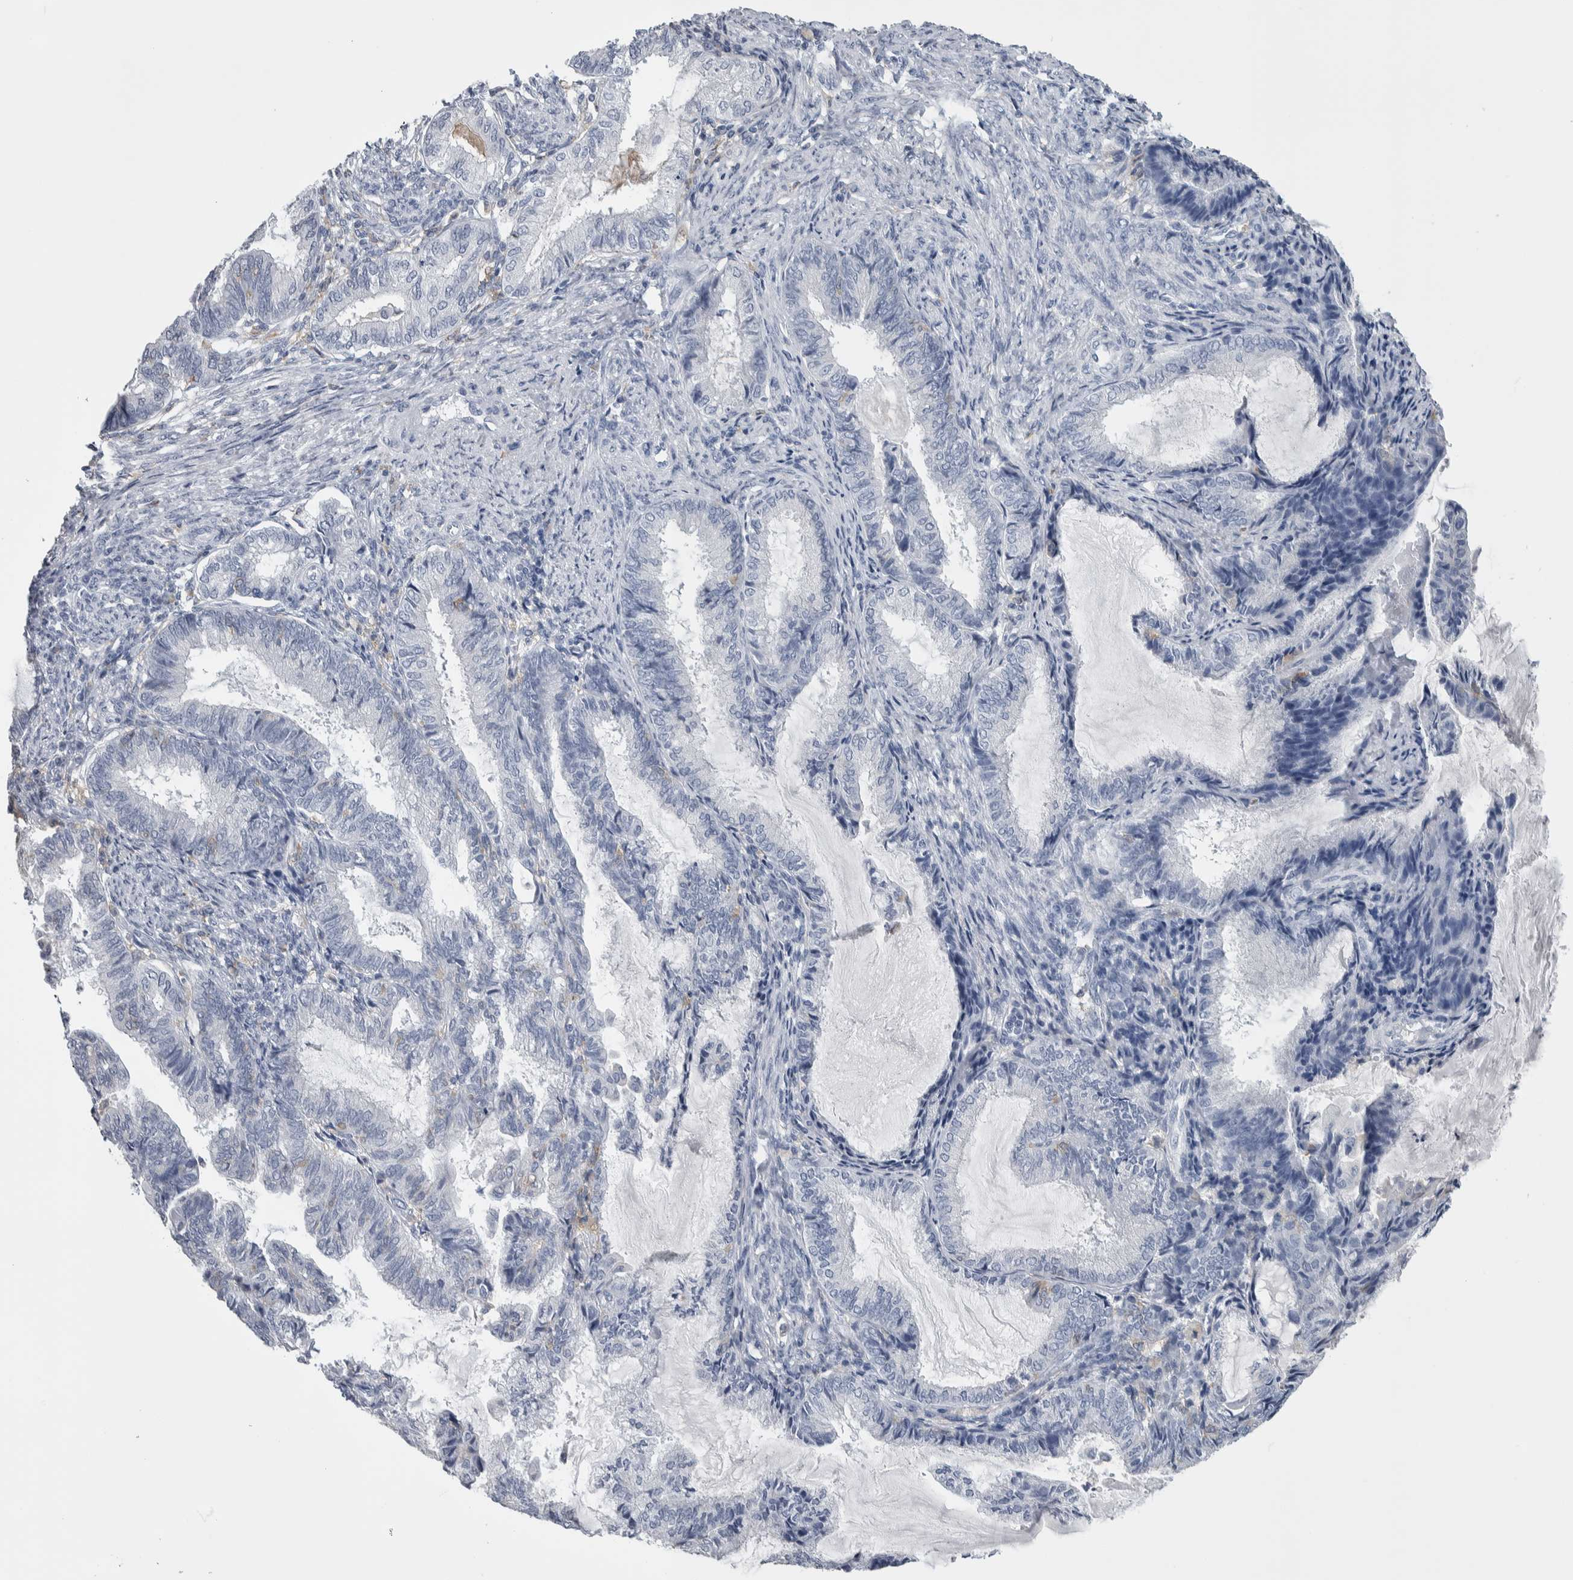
{"staining": {"intensity": "negative", "quantity": "none", "location": "none"}, "tissue": "endometrial cancer", "cell_type": "Tumor cells", "image_type": "cancer", "snomed": [{"axis": "morphology", "description": "Adenocarcinoma, NOS"}, {"axis": "topography", "description": "Endometrium"}], "caption": "Immunohistochemistry (IHC) of human adenocarcinoma (endometrial) reveals no expression in tumor cells.", "gene": "SKAP2", "patient": {"sex": "female", "age": 86}}